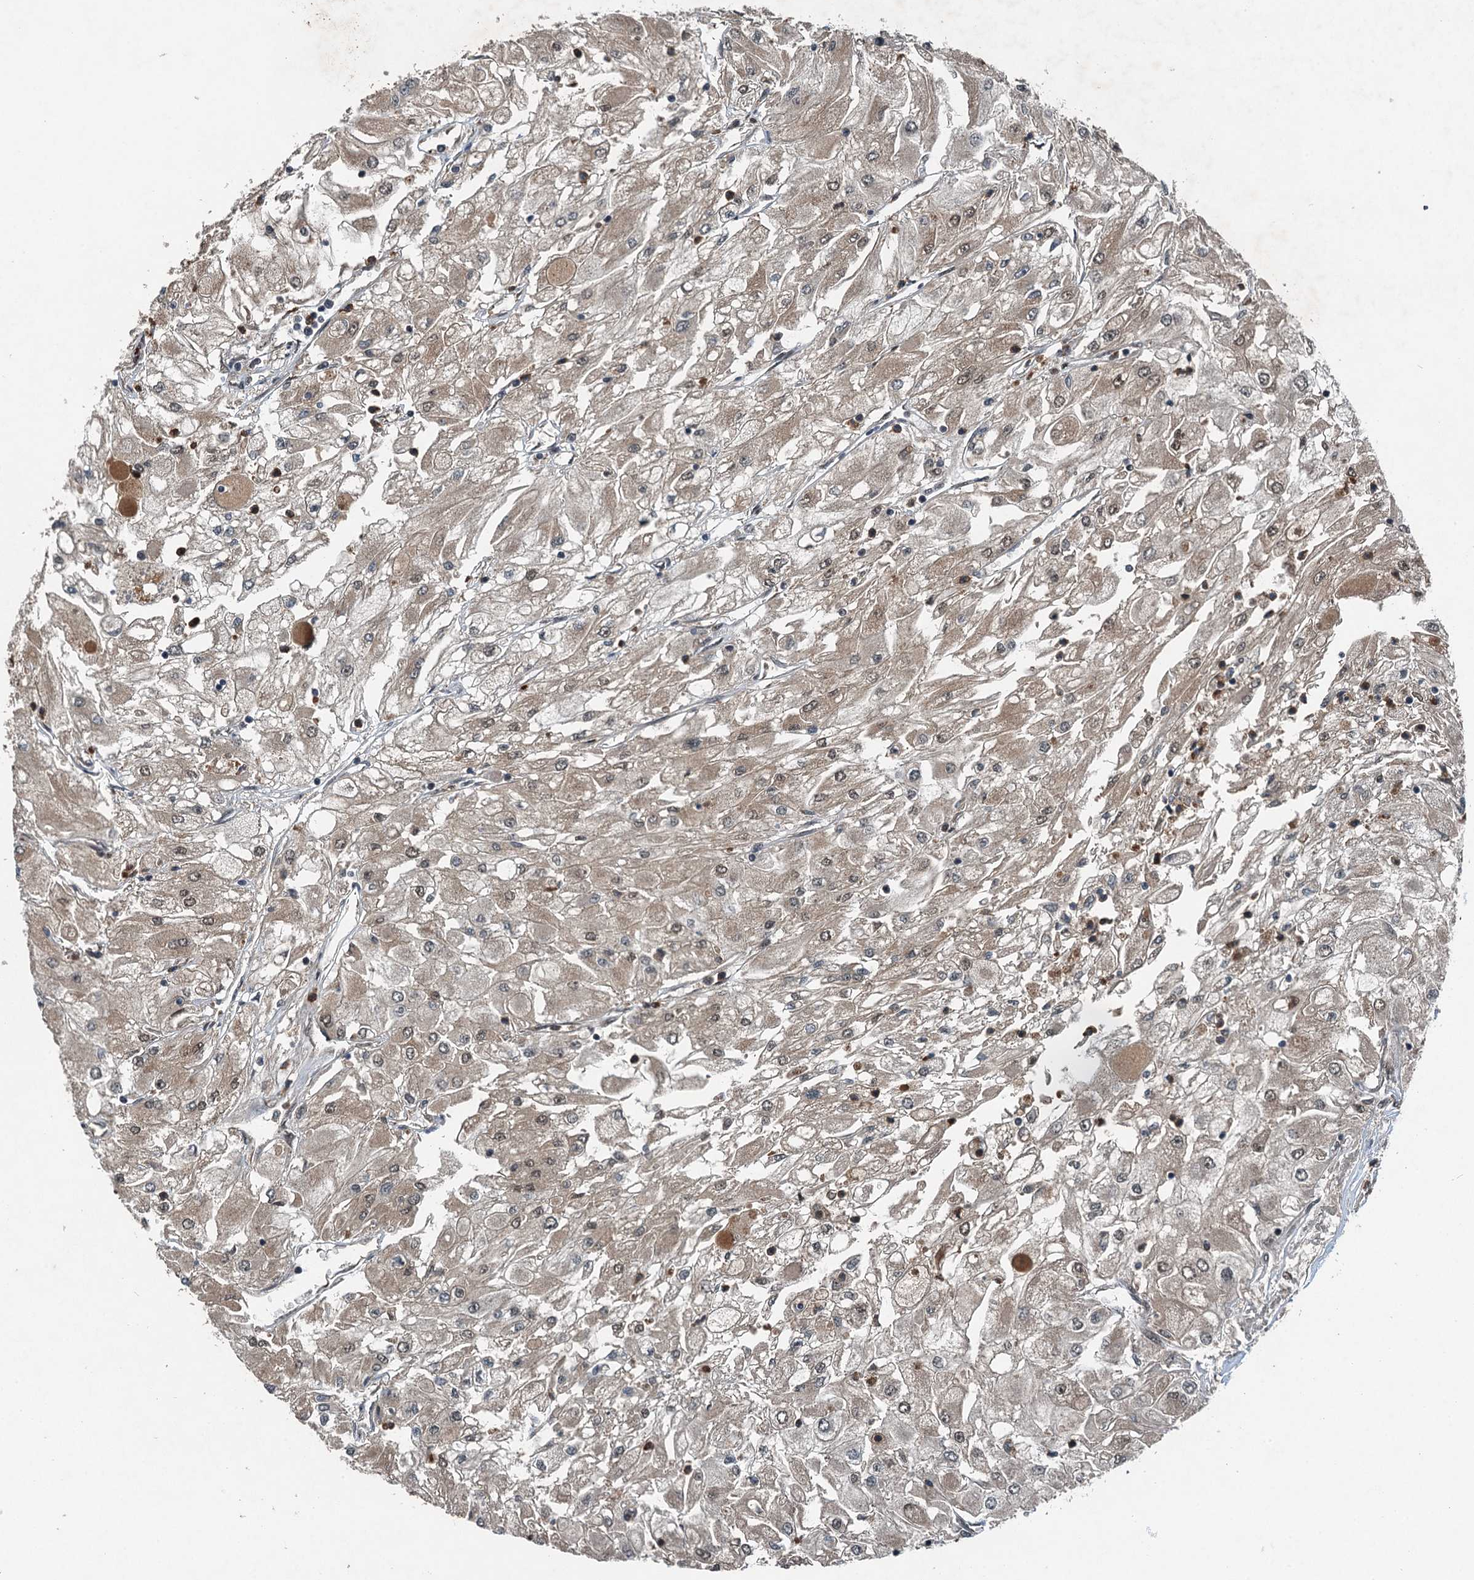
{"staining": {"intensity": "weak", "quantity": "25%-75%", "location": "cytoplasmic/membranous"}, "tissue": "renal cancer", "cell_type": "Tumor cells", "image_type": "cancer", "snomed": [{"axis": "morphology", "description": "Adenocarcinoma, NOS"}, {"axis": "topography", "description": "Kidney"}], "caption": "Protein expression analysis of adenocarcinoma (renal) reveals weak cytoplasmic/membranous positivity in approximately 25%-75% of tumor cells. (Brightfield microscopy of DAB IHC at high magnification).", "gene": "UBXN6", "patient": {"sex": "male", "age": 80}}